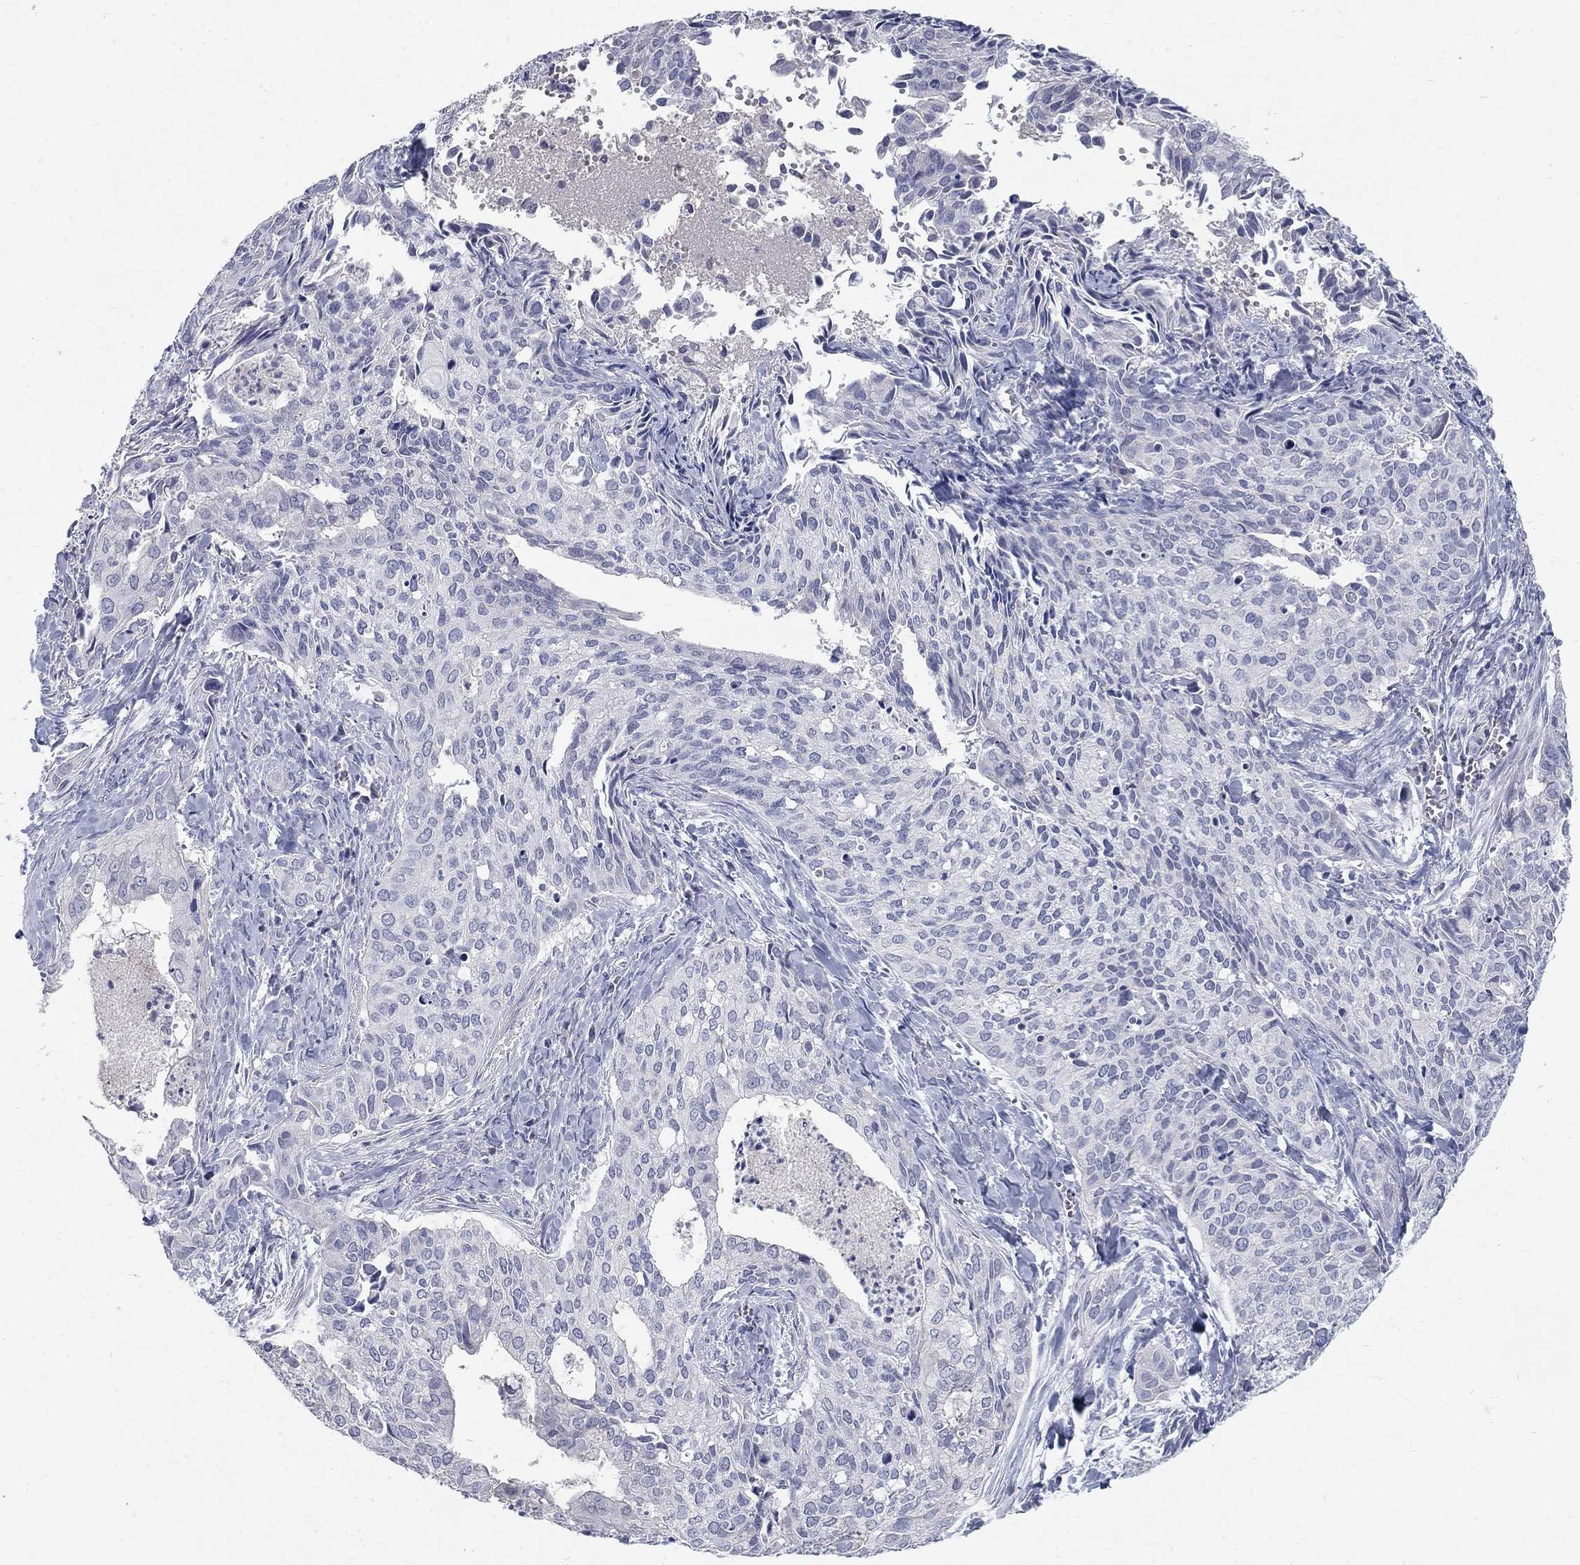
{"staining": {"intensity": "negative", "quantity": "none", "location": "none"}, "tissue": "cervical cancer", "cell_type": "Tumor cells", "image_type": "cancer", "snomed": [{"axis": "morphology", "description": "Squamous cell carcinoma, NOS"}, {"axis": "topography", "description": "Cervix"}], "caption": "Cervical cancer was stained to show a protein in brown. There is no significant staining in tumor cells.", "gene": "PTH1R", "patient": {"sex": "female", "age": 29}}